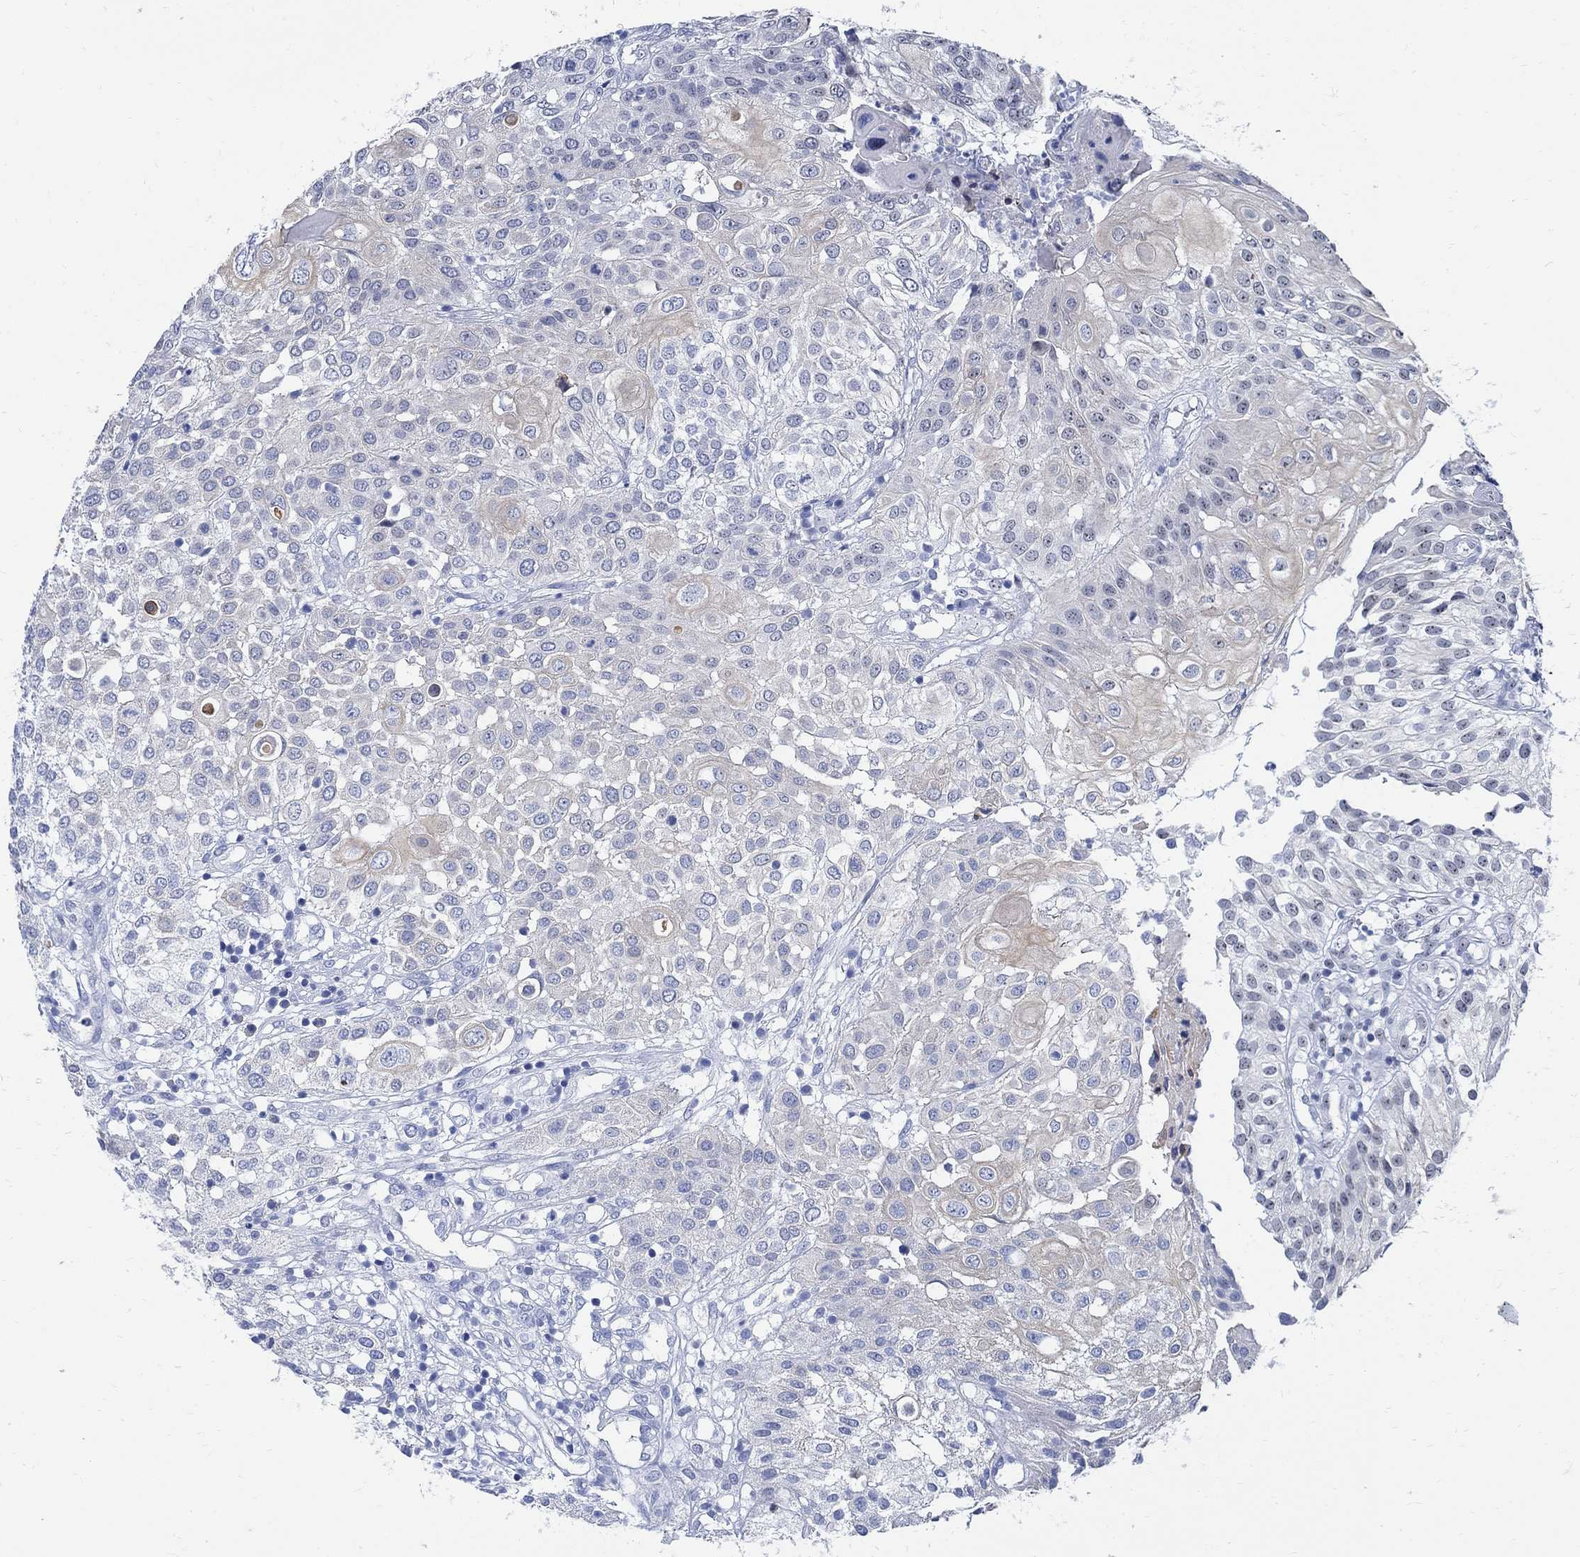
{"staining": {"intensity": "weak", "quantity": "<25%", "location": "cytoplasmic/membranous"}, "tissue": "urothelial cancer", "cell_type": "Tumor cells", "image_type": "cancer", "snomed": [{"axis": "morphology", "description": "Urothelial carcinoma, High grade"}, {"axis": "topography", "description": "Urinary bladder"}], "caption": "Urothelial cancer was stained to show a protein in brown. There is no significant positivity in tumor cells.", "gene": "DLK1", "patient": {"sex": "female", "age": 79}}